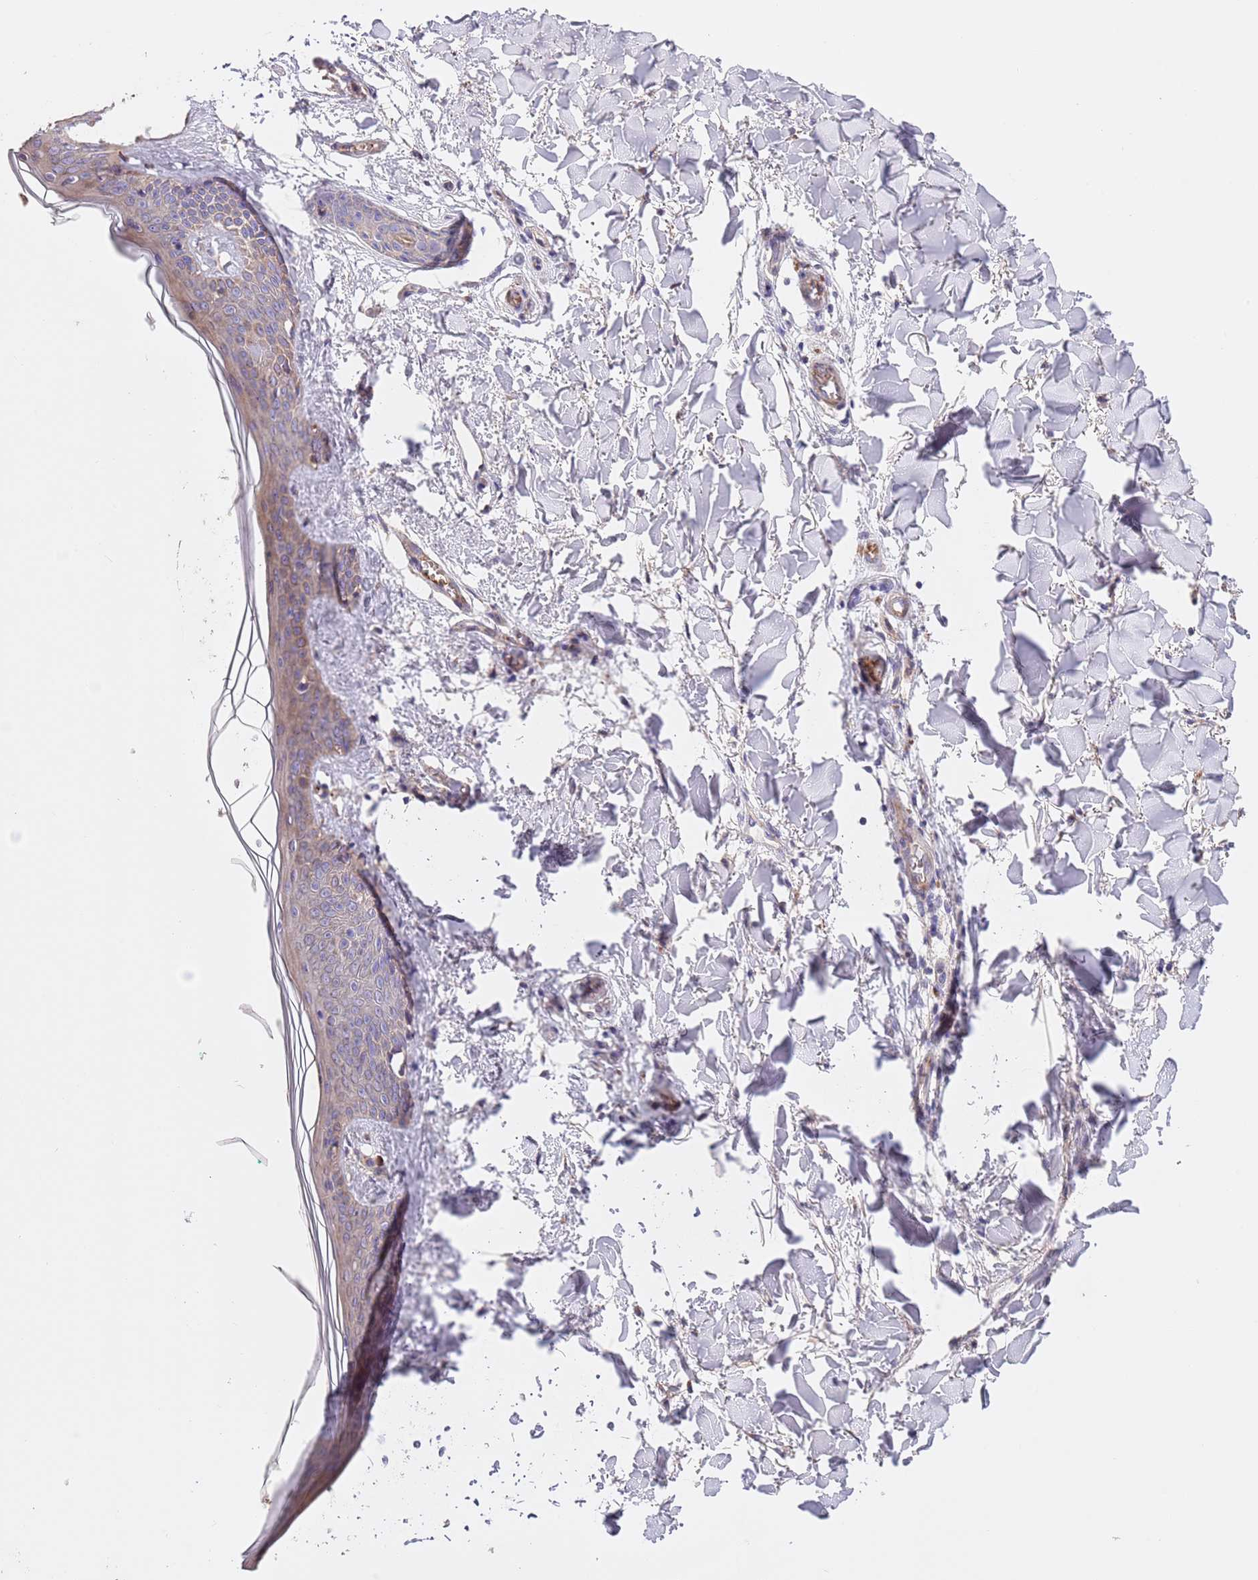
{"staining": {"intensity": "negative", "quantity": "none", "location": "none"}, "tissue": "skin", "cell_type": "Fibroblasts", "image_type": "normal", "snomed": [{"axis": "morphology", "description": "Normal tissue, NOS"}, {"axis": "topography", "description": "Skin"}], "caption": "Immunohistochemistry image of benign human skin stained for a protein (brown), which reveals no staining in fibroblasts.", "gene": "PIGA", "patient": {"sex": "female", "age": 34}}